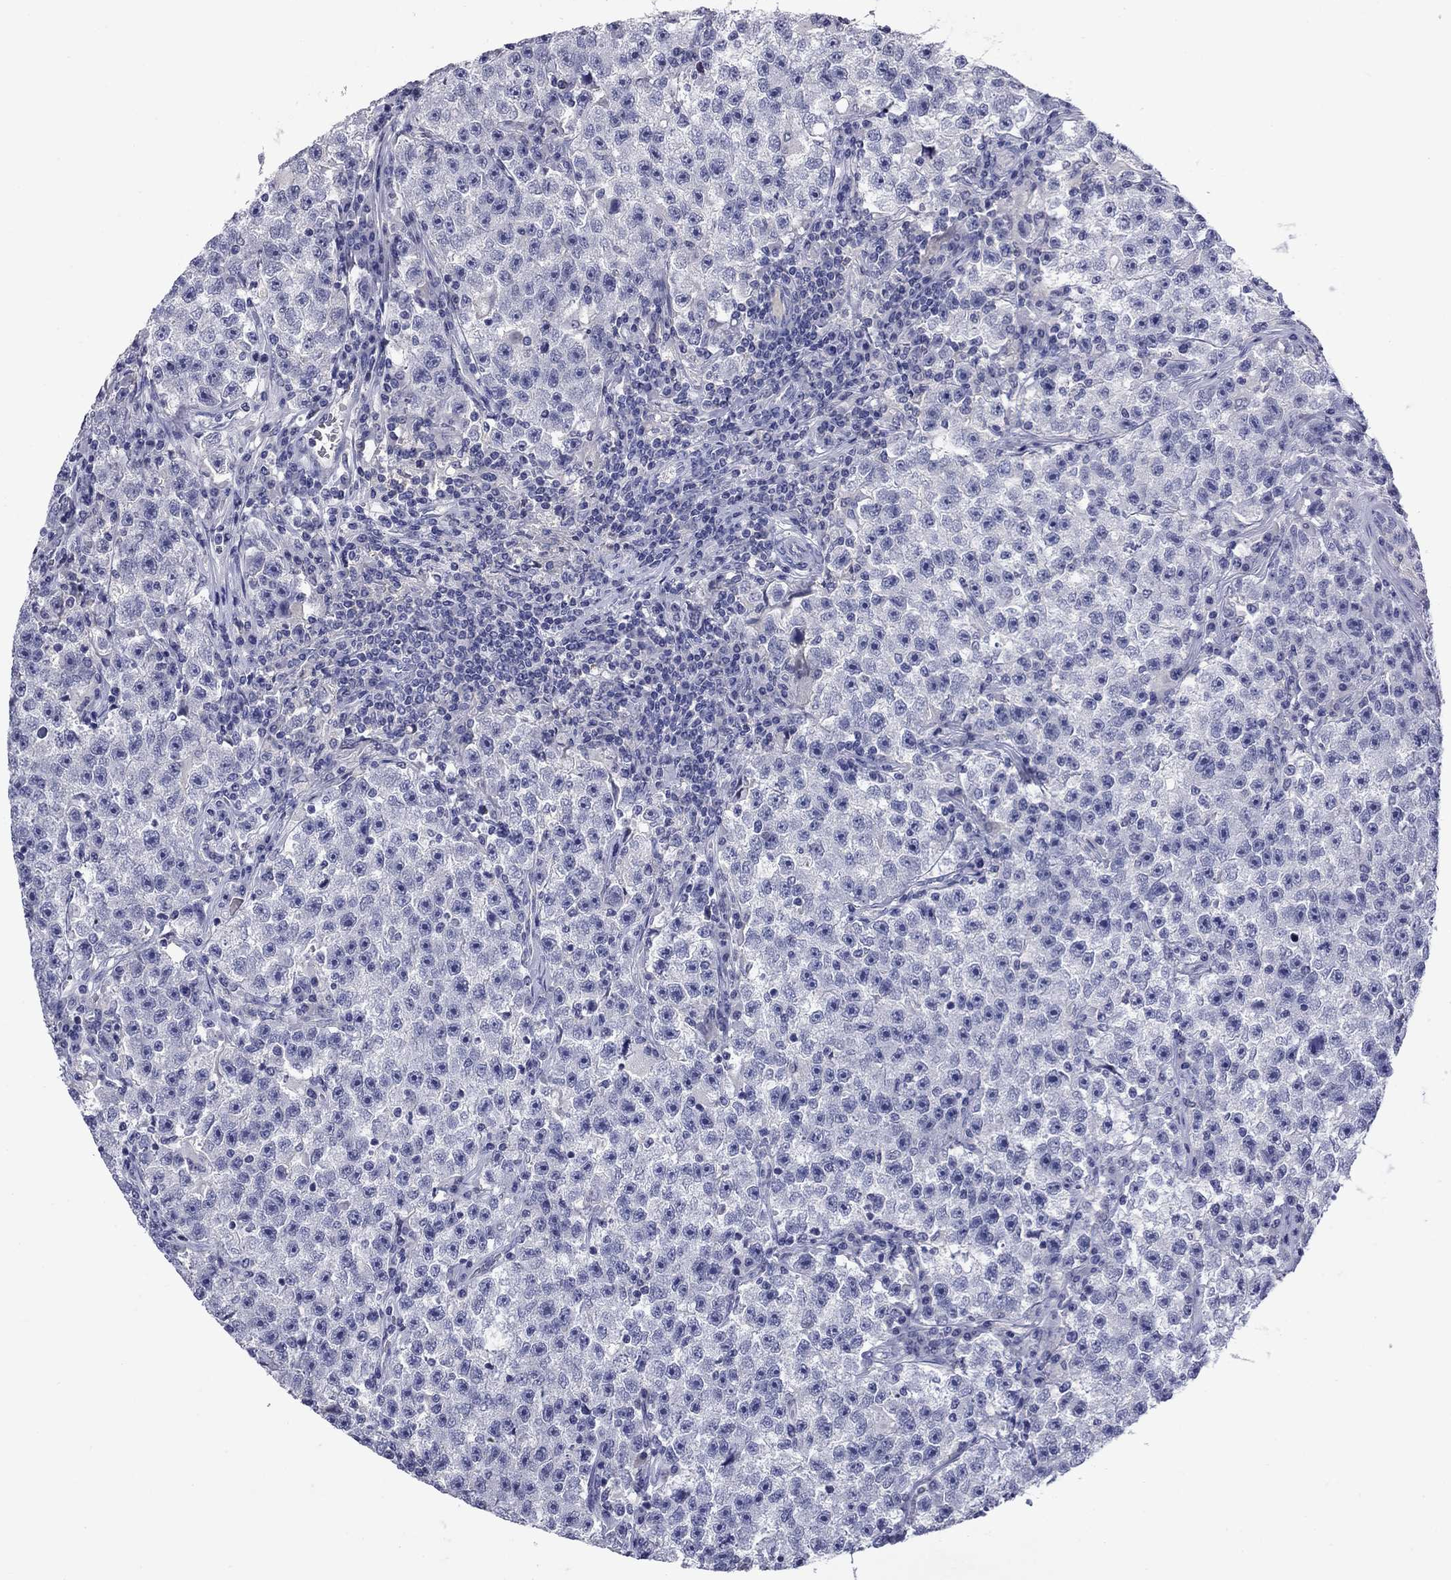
{"staining": {"intensity": "negative", "quantity": "none", "location": "none"}, "tissue": "testis cancer", "cell_type": "Tumor cells", "image_type": "cancer", "snomed": [{"axis": "morphology", "description": "Seminoma, NOS"}, {"axis": "topography", "description": "Testis"}], "caption": "An image of human testis seminoma is negative for staining in tumor cells.", "gene": "CFAP119", "patient": {"sex": "male", "age": 22}}